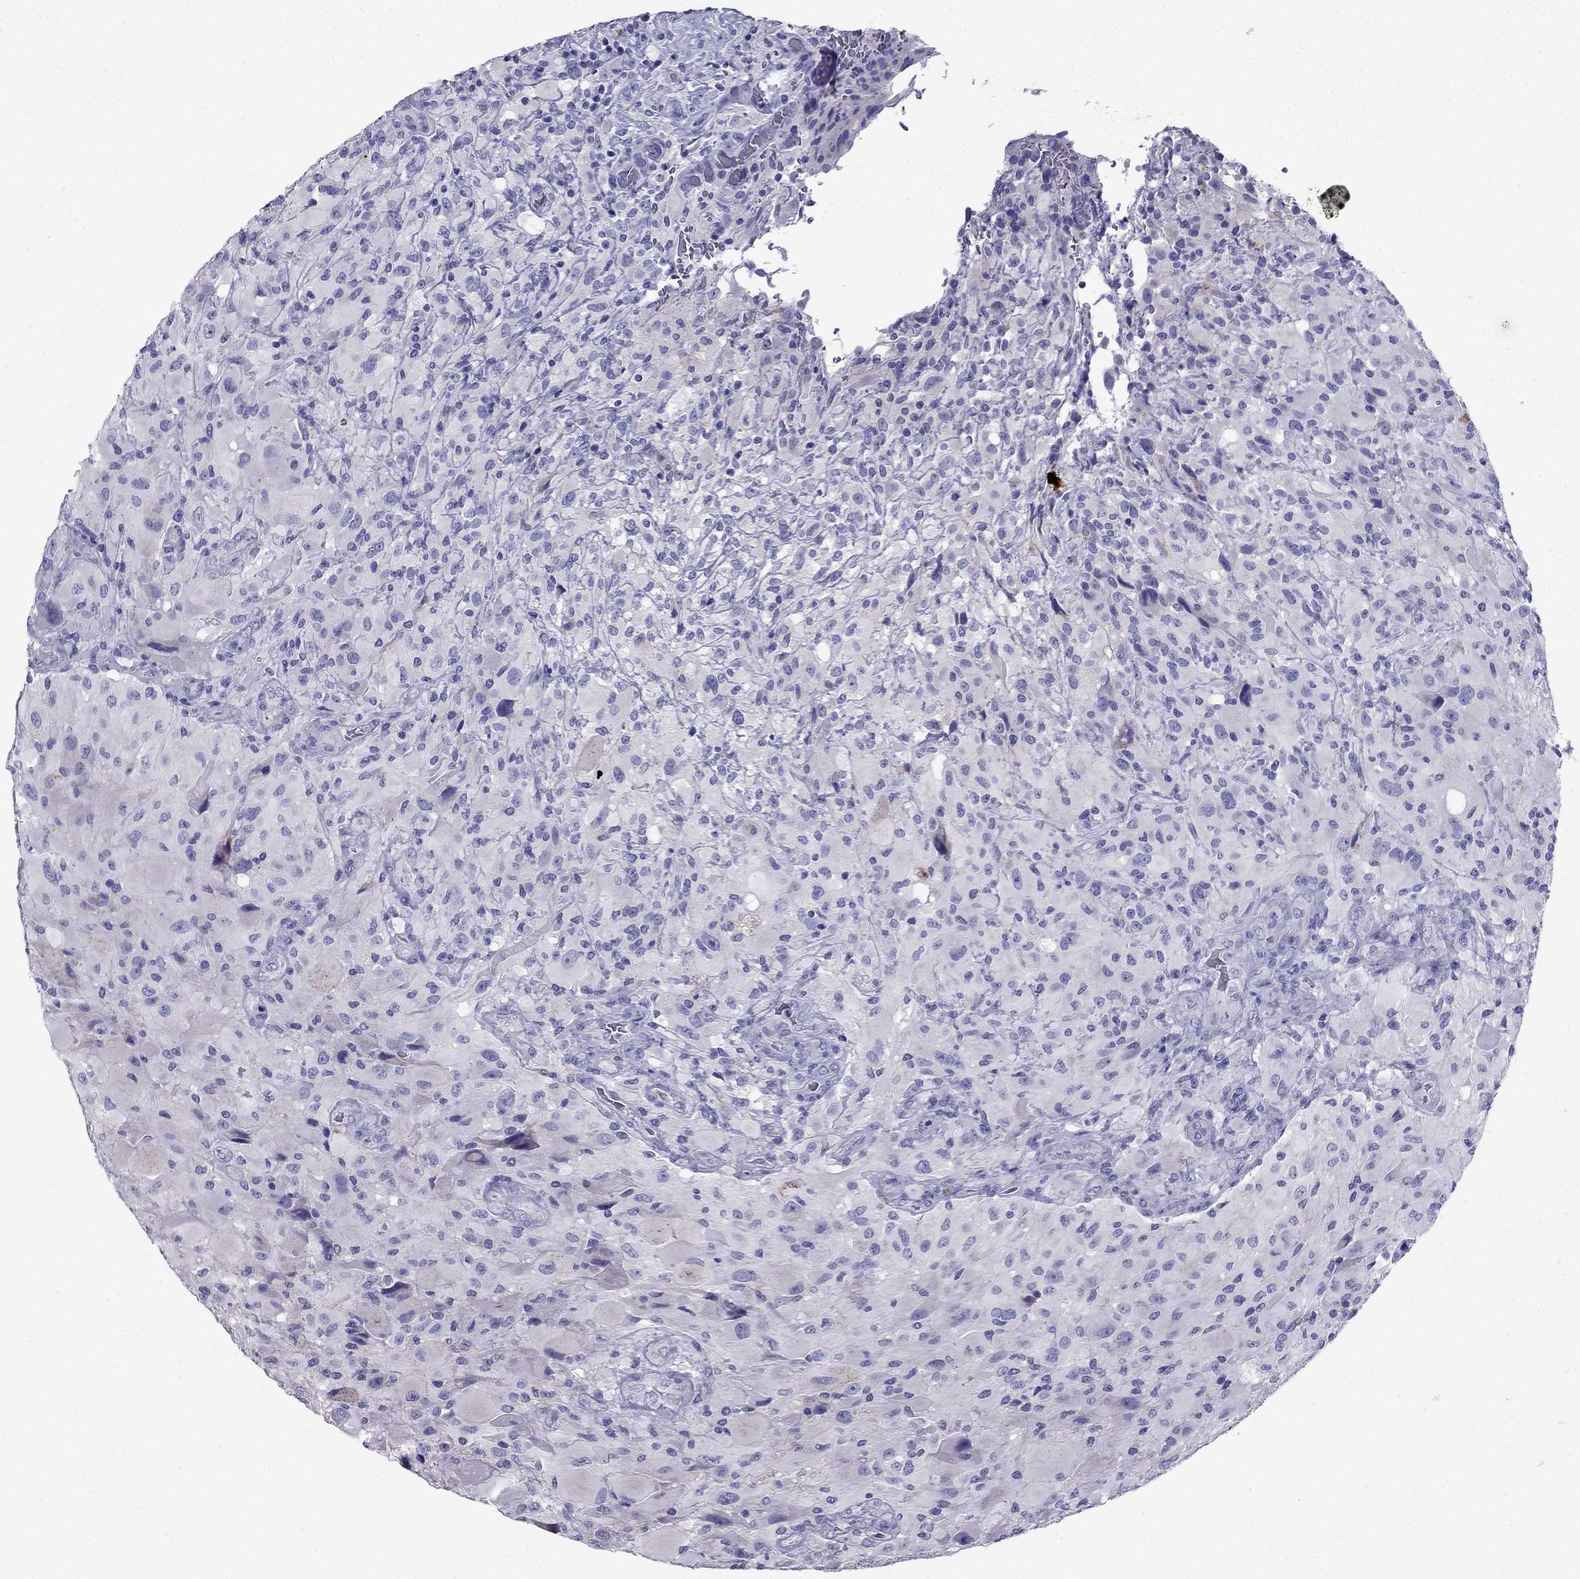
{"staining": {"intensity": "negative", "quantity": "none", "location": "none"}, "tissue": "glioma", "cell_type": "Tumor cells", "image_type": "cancer", "snomed": [{"axis": "morphology", "description": "Glioma, malignant, High grade"}, {"axis": "topography", "description": "Cerebral cortex"}], "caption": "IHC image of neoplastic tissue: malignant glioma (high-grade) stained with DAB (3,3'-diaminobenzidine) demonstrates no significant protein staining in tumor cells.", "gene": "PTH", "patient": {"sex": "male", "age": 35}}